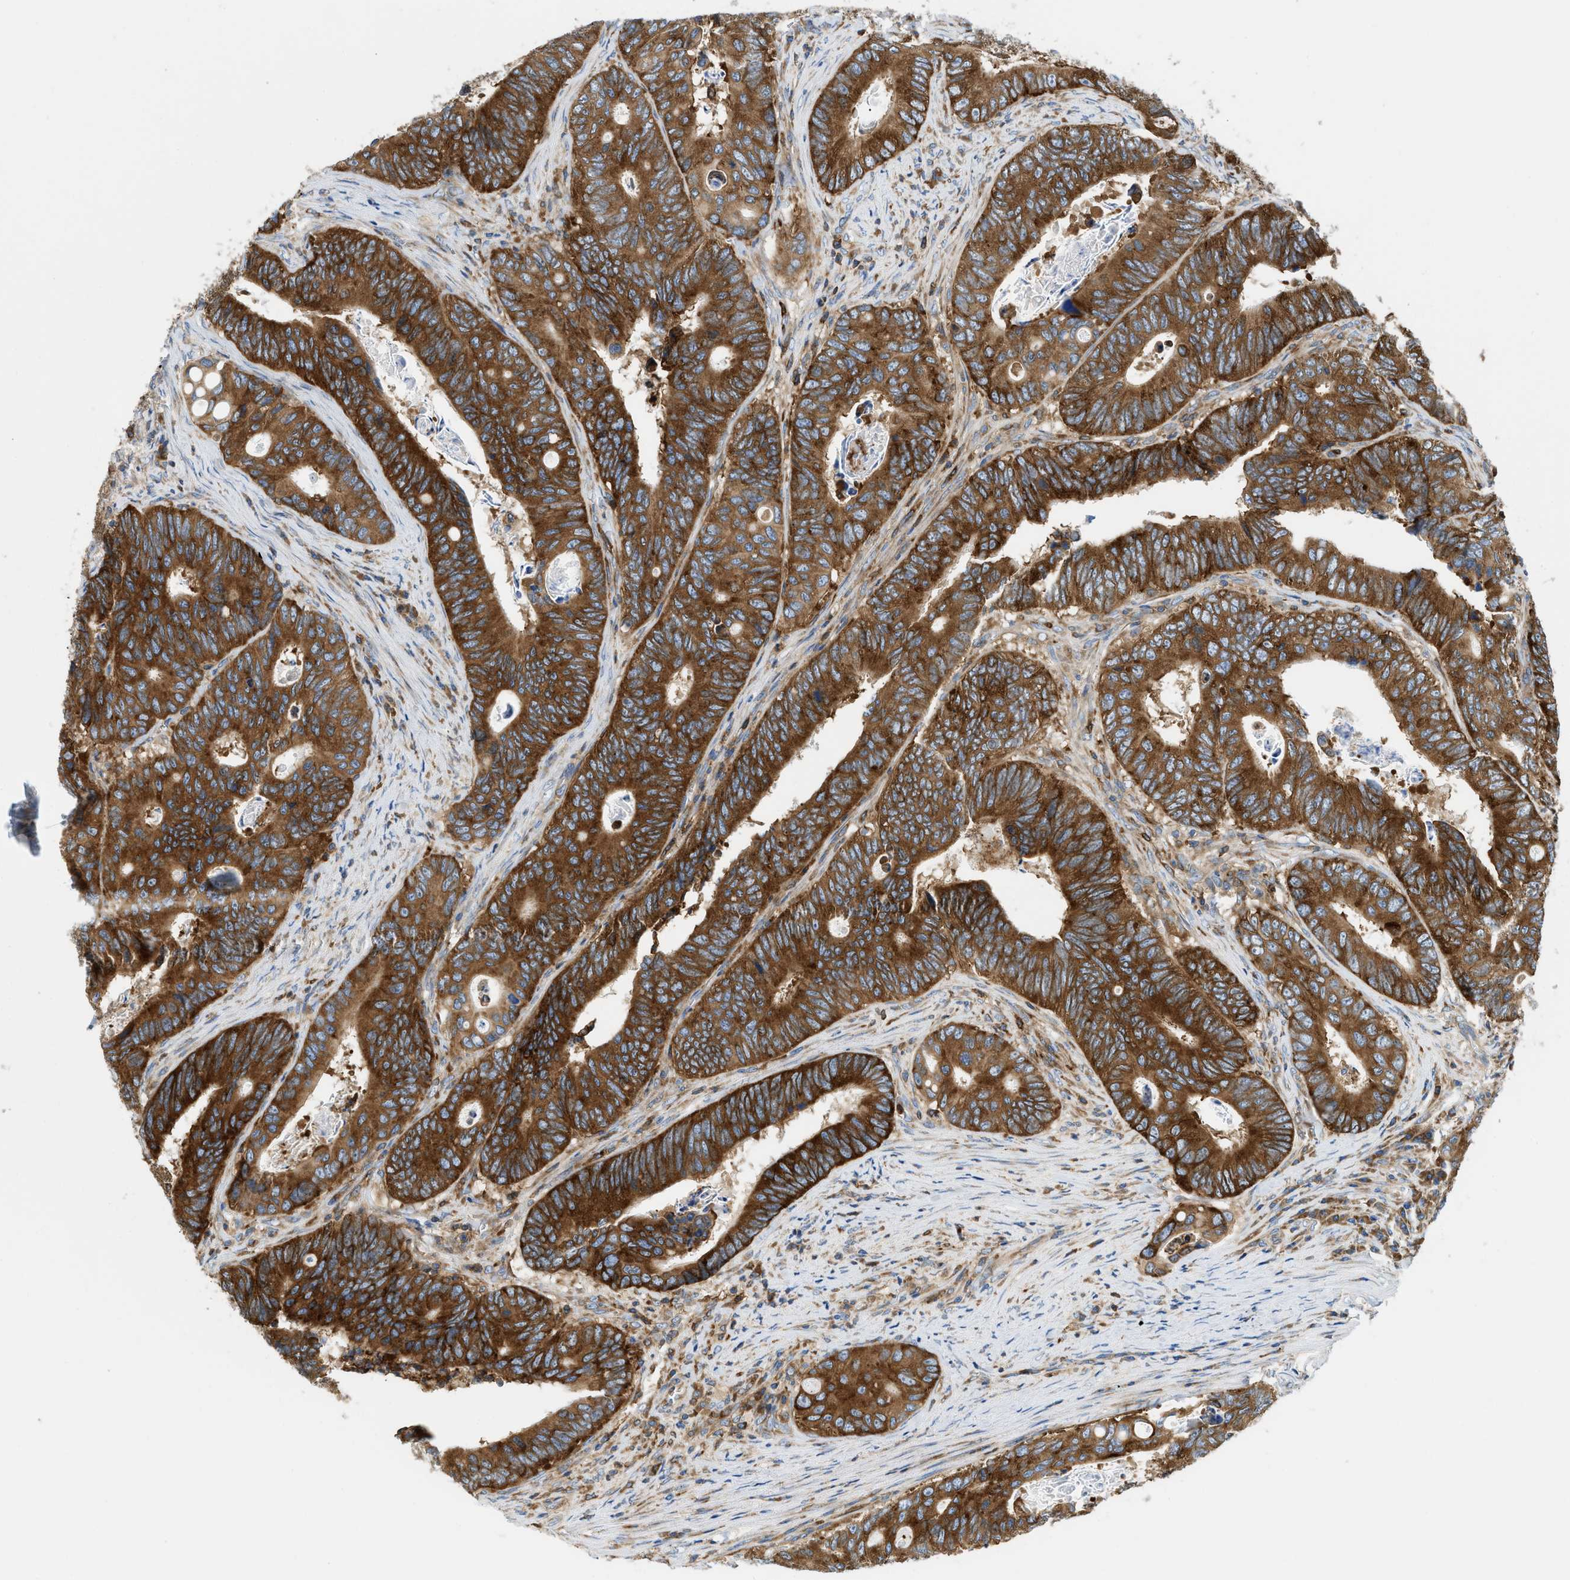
{"staining": {"intensity": "strong", "quantity": ">75%", "location": "cytoplasmic/membranous"}, "tissue": "colorectal cancer", "cell_type": "Tumor cells", "image_type": "cancer", "snomed": [{"axis": "morphology", "description": "Inflammation, NOS"}, {"axis": "morphology", "description": "Adenocarcinoma, NOS"}, {"axis": "topography", "description": "Colon"}], "caption": "Protein expression analysis of colorectal cancer (adenocarcinoma) reveals strong cytoplasmic/membranous expression in approximately >75% of tumor cells.", "gene": "GPAT4", "patient": {"sex": "male", "age": 72}}